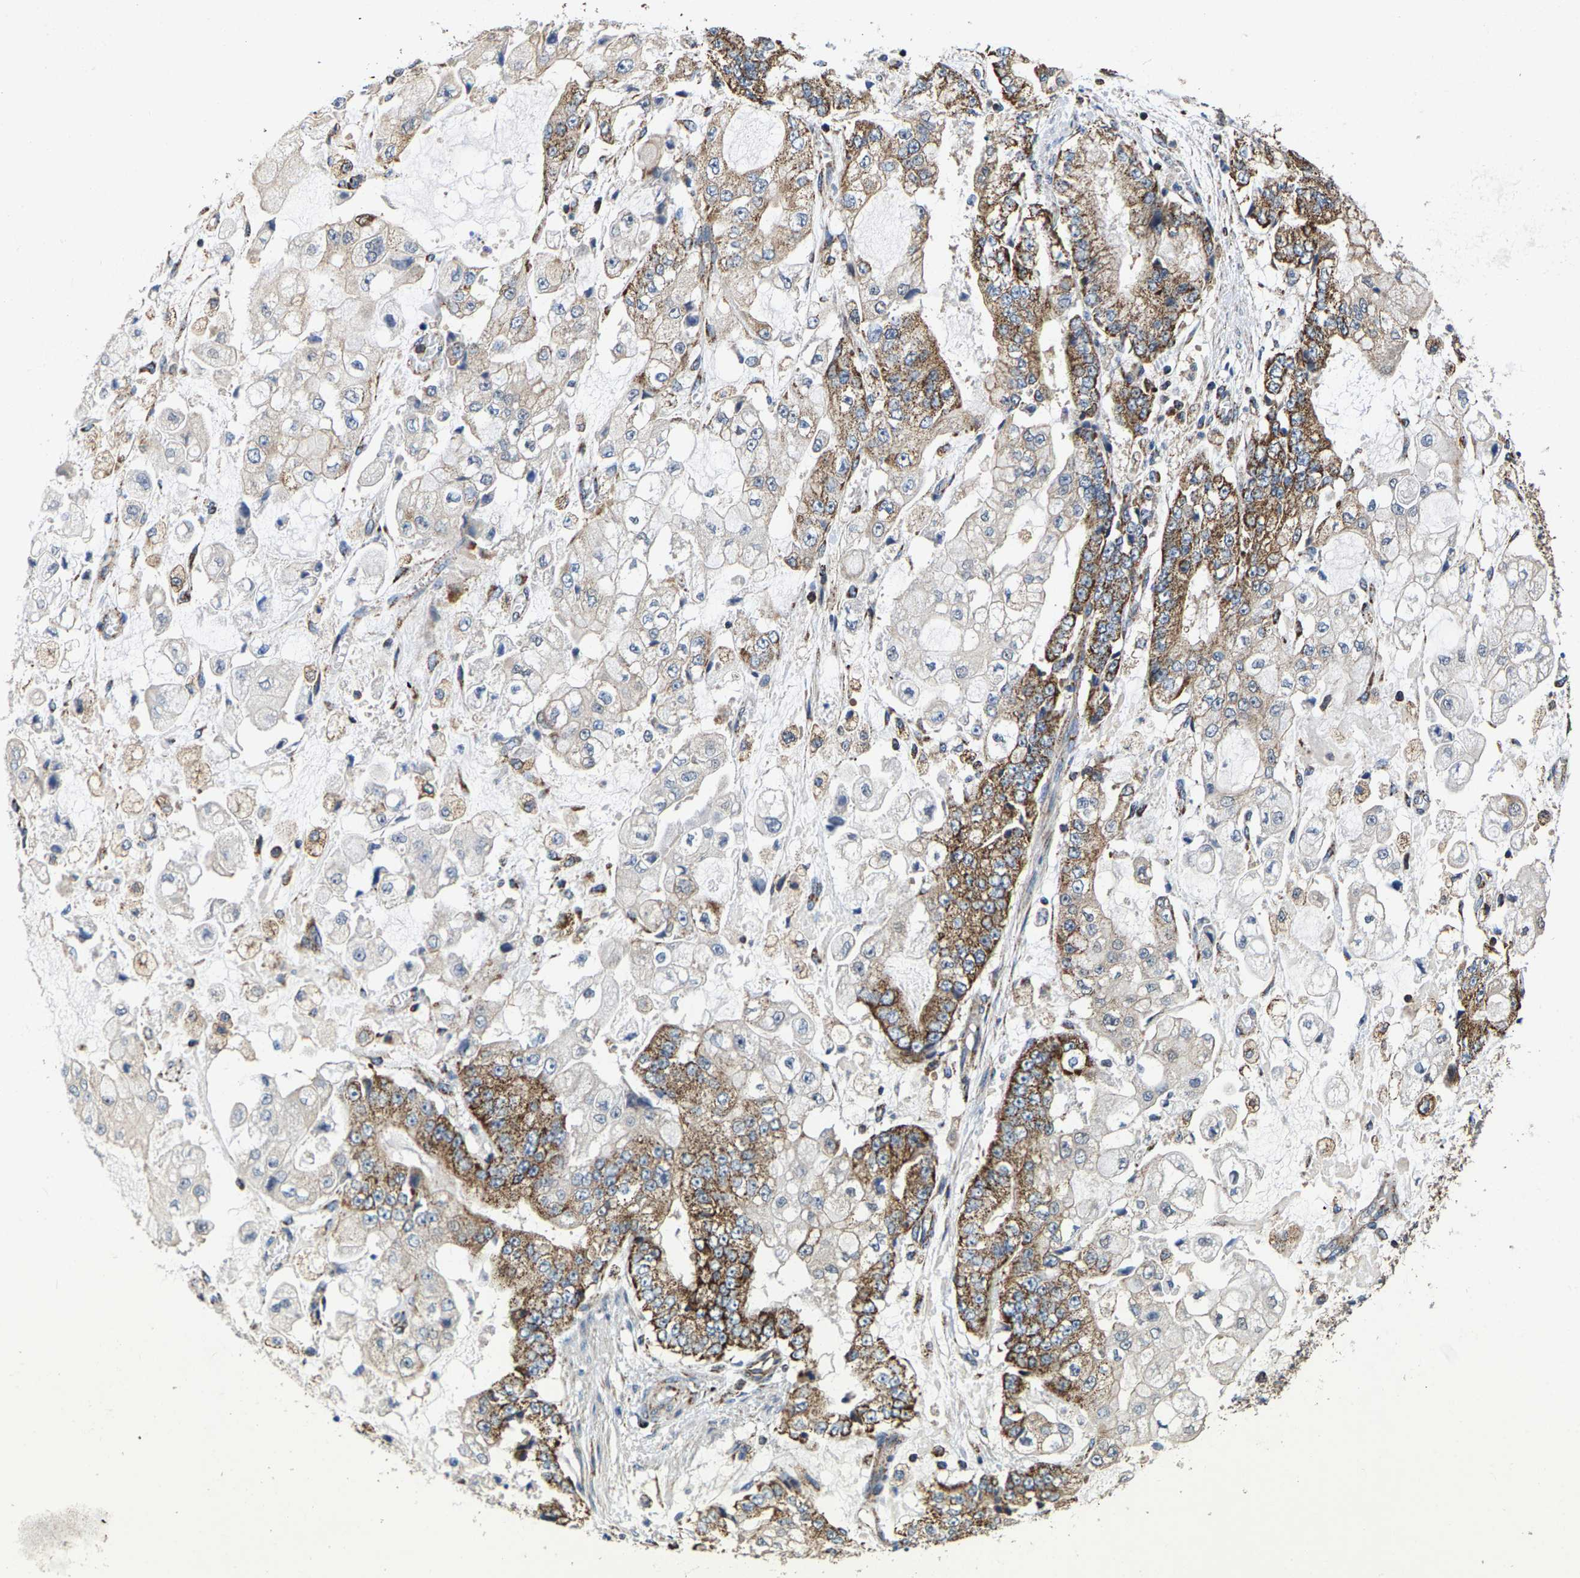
{"staining": {"intensity": "moderate", "quantity": "25%-75%", "location": "cytoplasmic/membranous"}, "tissue": "stomach cancer", "cell_type": "Tumor cells", "image_type": "cancer", "snomed": [{"axis": "morphology", "description": "Adenocarcinoma, NOS"}, {"axis": "topography", "description": "Stomach"}], "caption": "Immunohistochemical staining of human stomach adenocarcinoma exhibits medium levels of moderate cytoplasmic/membranous protein staining in approximately 25%-75% of tumor cells.", "gene": "SHMT2", "patient": {"sex": "male", "age": 76}}